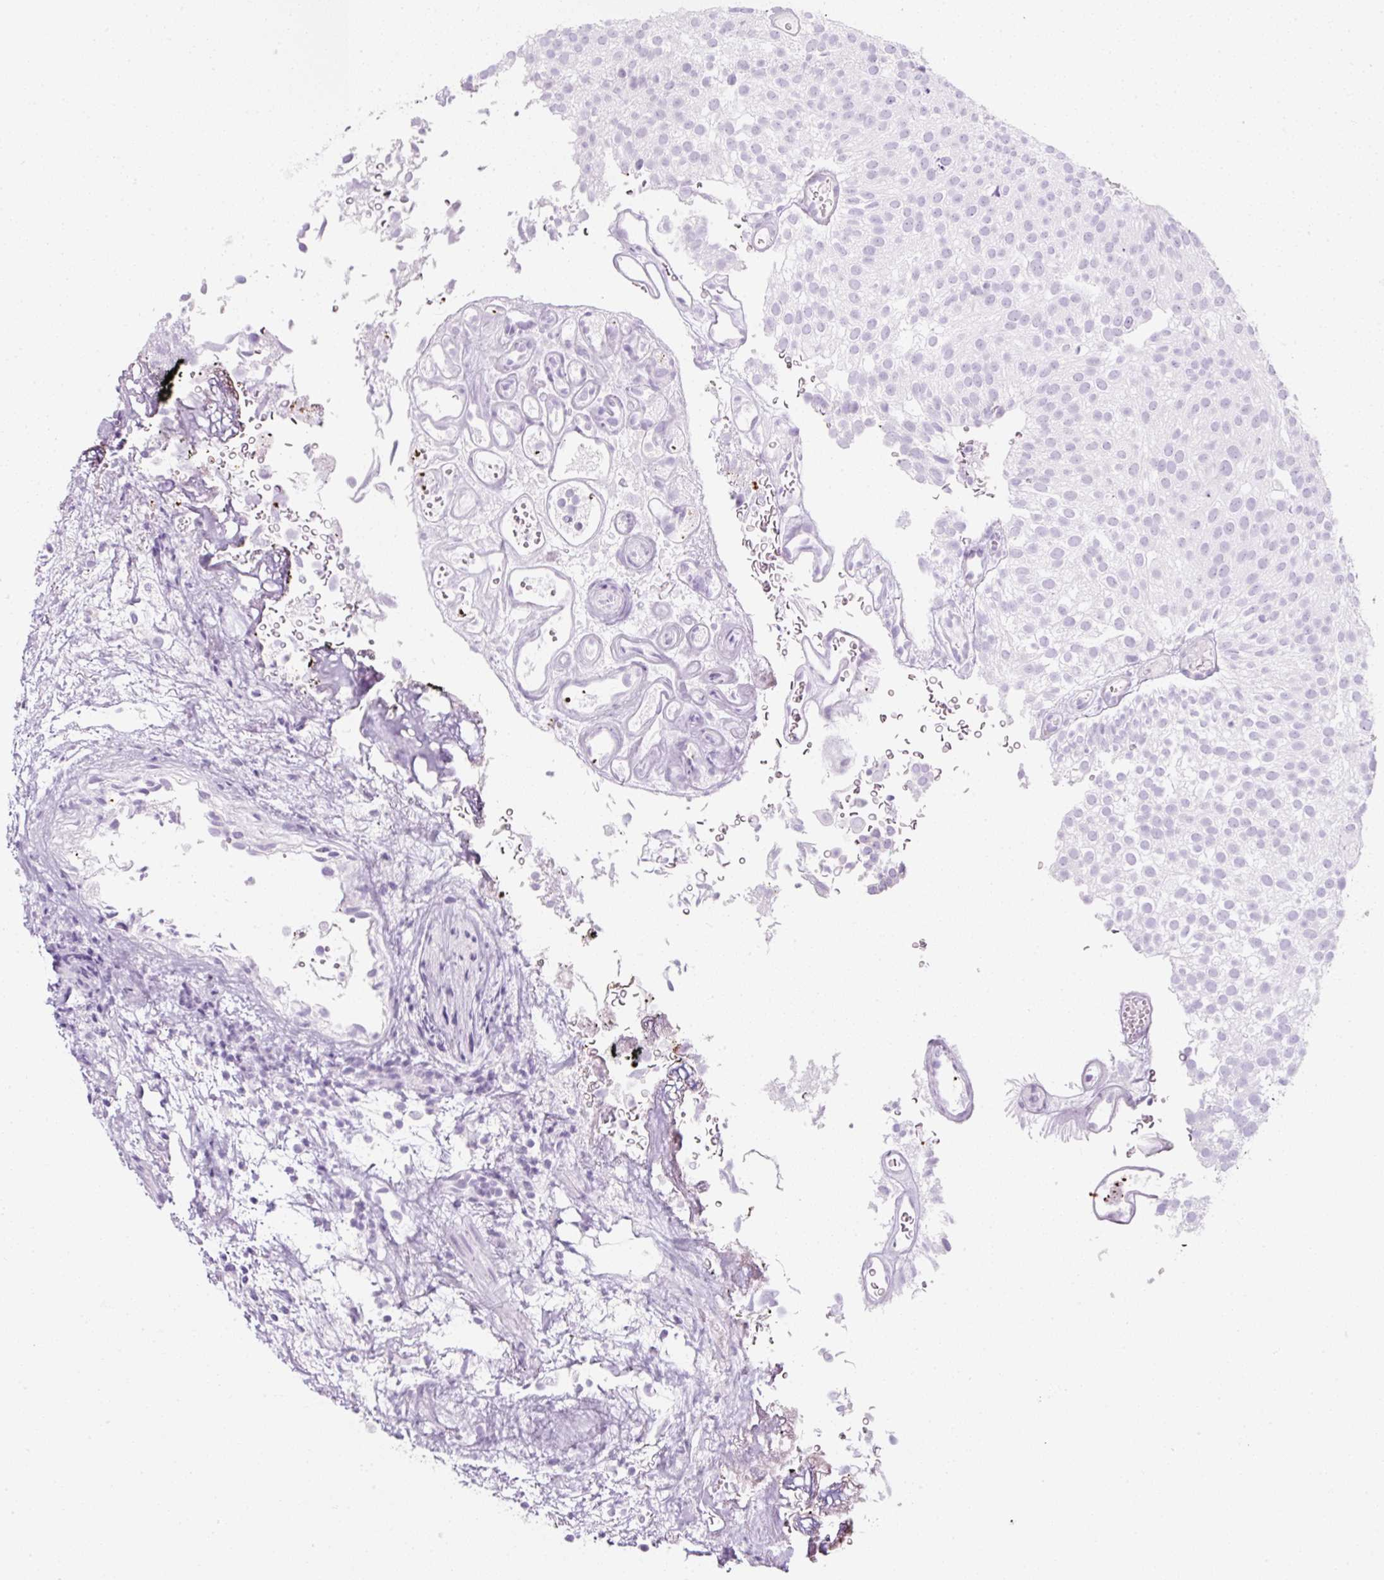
{"staining": {"intensity": "negative", "quantity": "none", "location": "none"}, "tissue": "urothelial cancer", "cell_type": "Tumor cells", "image_type": "cancer", "snomed": [{"axis": "morphology", "description": "Urothelial carcinoma, Low grade"}, {"axis": "topography", "description": "Urinary bladder"}], "caption": "The IHC histopathology image has no significant expression in tumor cells of low-grade urothelial carcinoma tissue.", "gene": "PF4V1", "patient": {"sex": "male", "age": 78}}